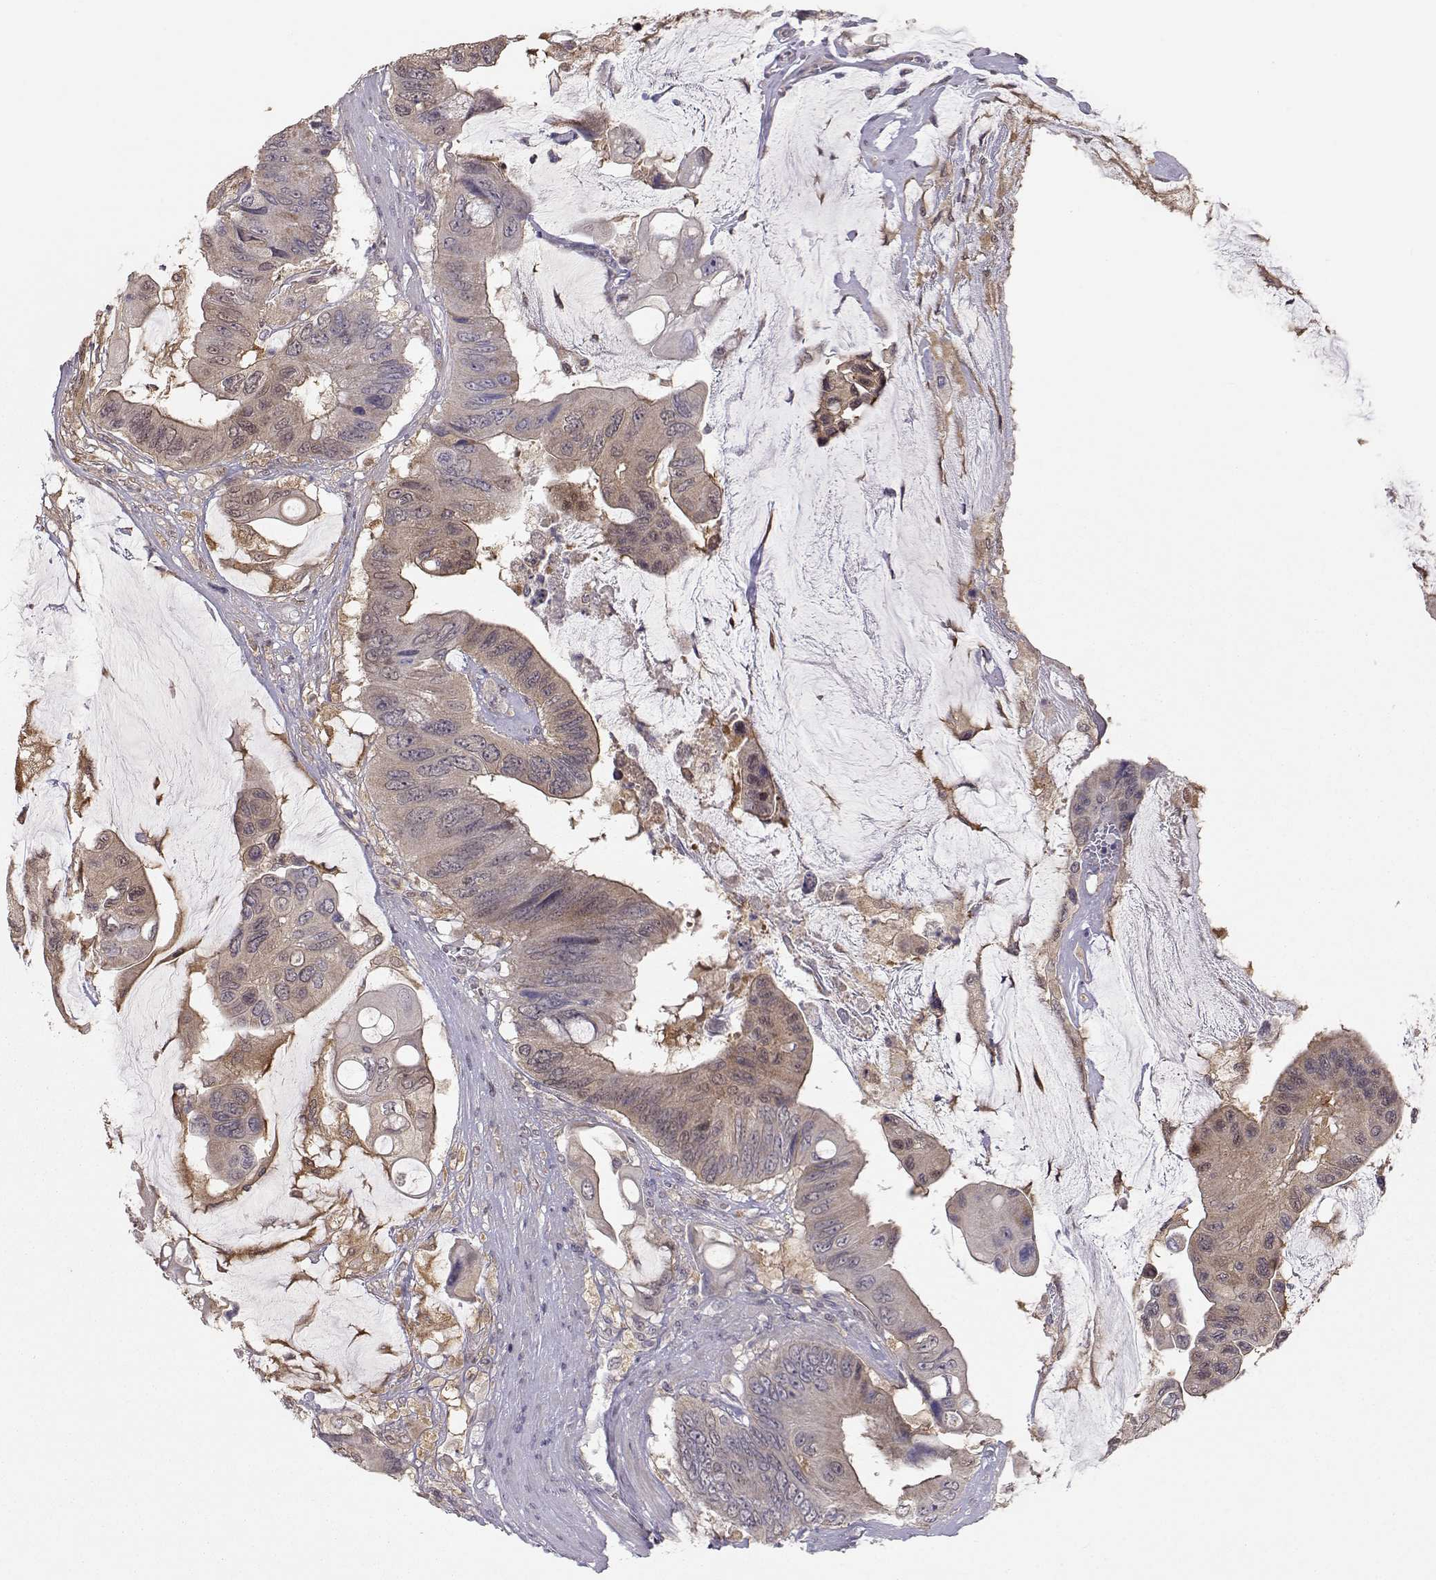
{"staining": {"intensity": "weak", "quantity": ">75%", "location": "cytoplasmic/membranous"}, "tissue": "colorectal cancer", "cell_type": "Tumor cells", "image_type": "cancer", "snomed": [{"axis": "morphology", "description": "Adenocarcinoma, NOS"}, {"axis": "topography", "description": "Rectum"}], "caption": "Tumor cells reveal low levels of weak cytoplasmic/membranous staining in about >75% of cells in human colorectal adenocarcinoma.", "gene": "NCAM2", "patient": {"sex": "male", "age": 63}}